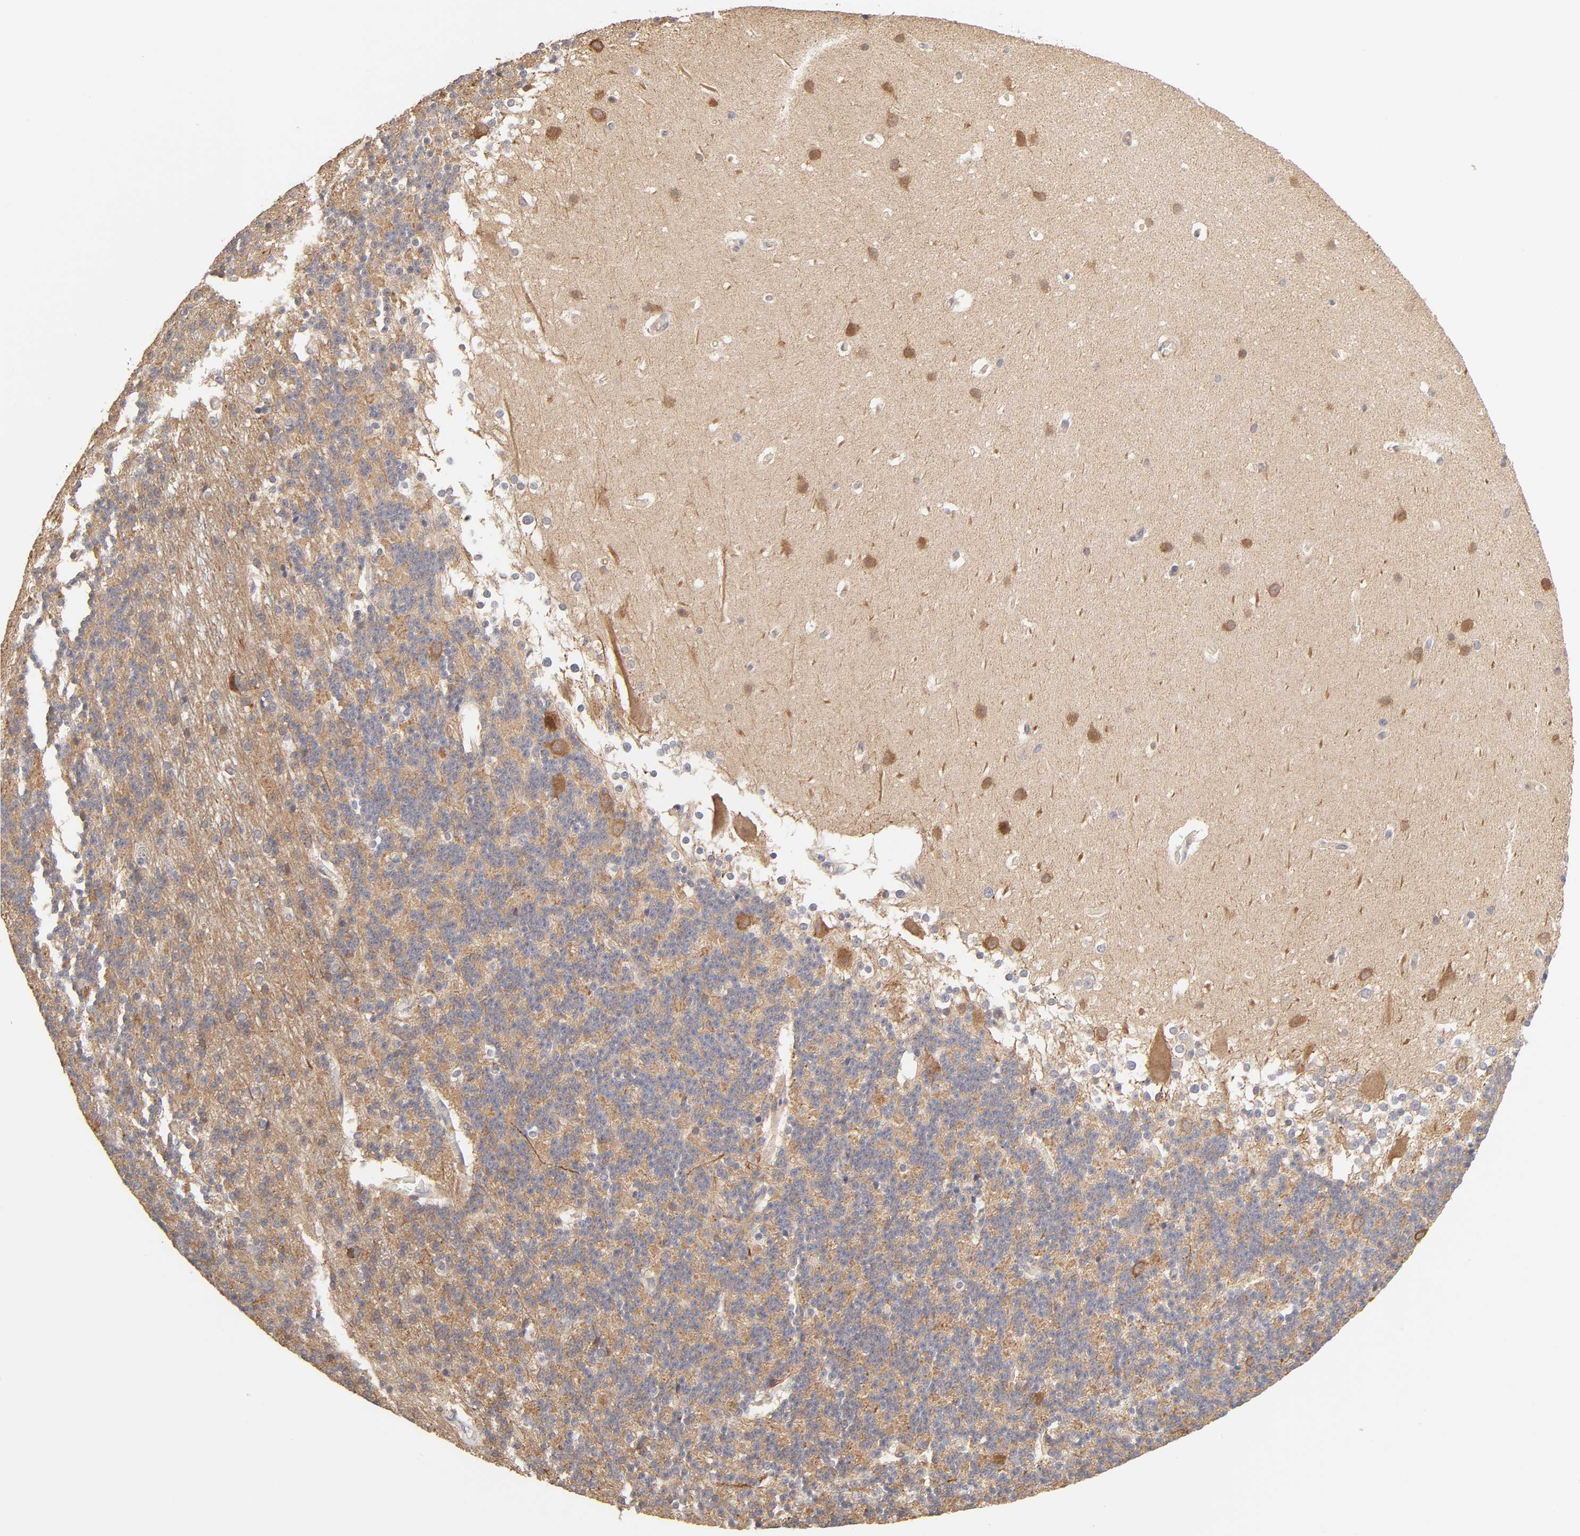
{"staining": {"intensity": "negative", "quantity": "none", "location": "none"}, "tissue": "cerebellum", "cell_type": "Cells in granular layer", "image_type": "normal", "snomed": [{"axis": "morphology", "description": "Normal tissue, NOS"}, {"axis": "topography", "description": "Cerebellum"}], "caption": "Immunohistochemical staining of unremarkable human cerebellum shows no significant positivity in cells in granular layer. Brightfield microscopy of immunohistochemistry stained with DAB (brown) and hematoxylin (blue), captured at high magnification.", "gene": "AP1G2", "patient": {"sex": "female", "age": 19}}